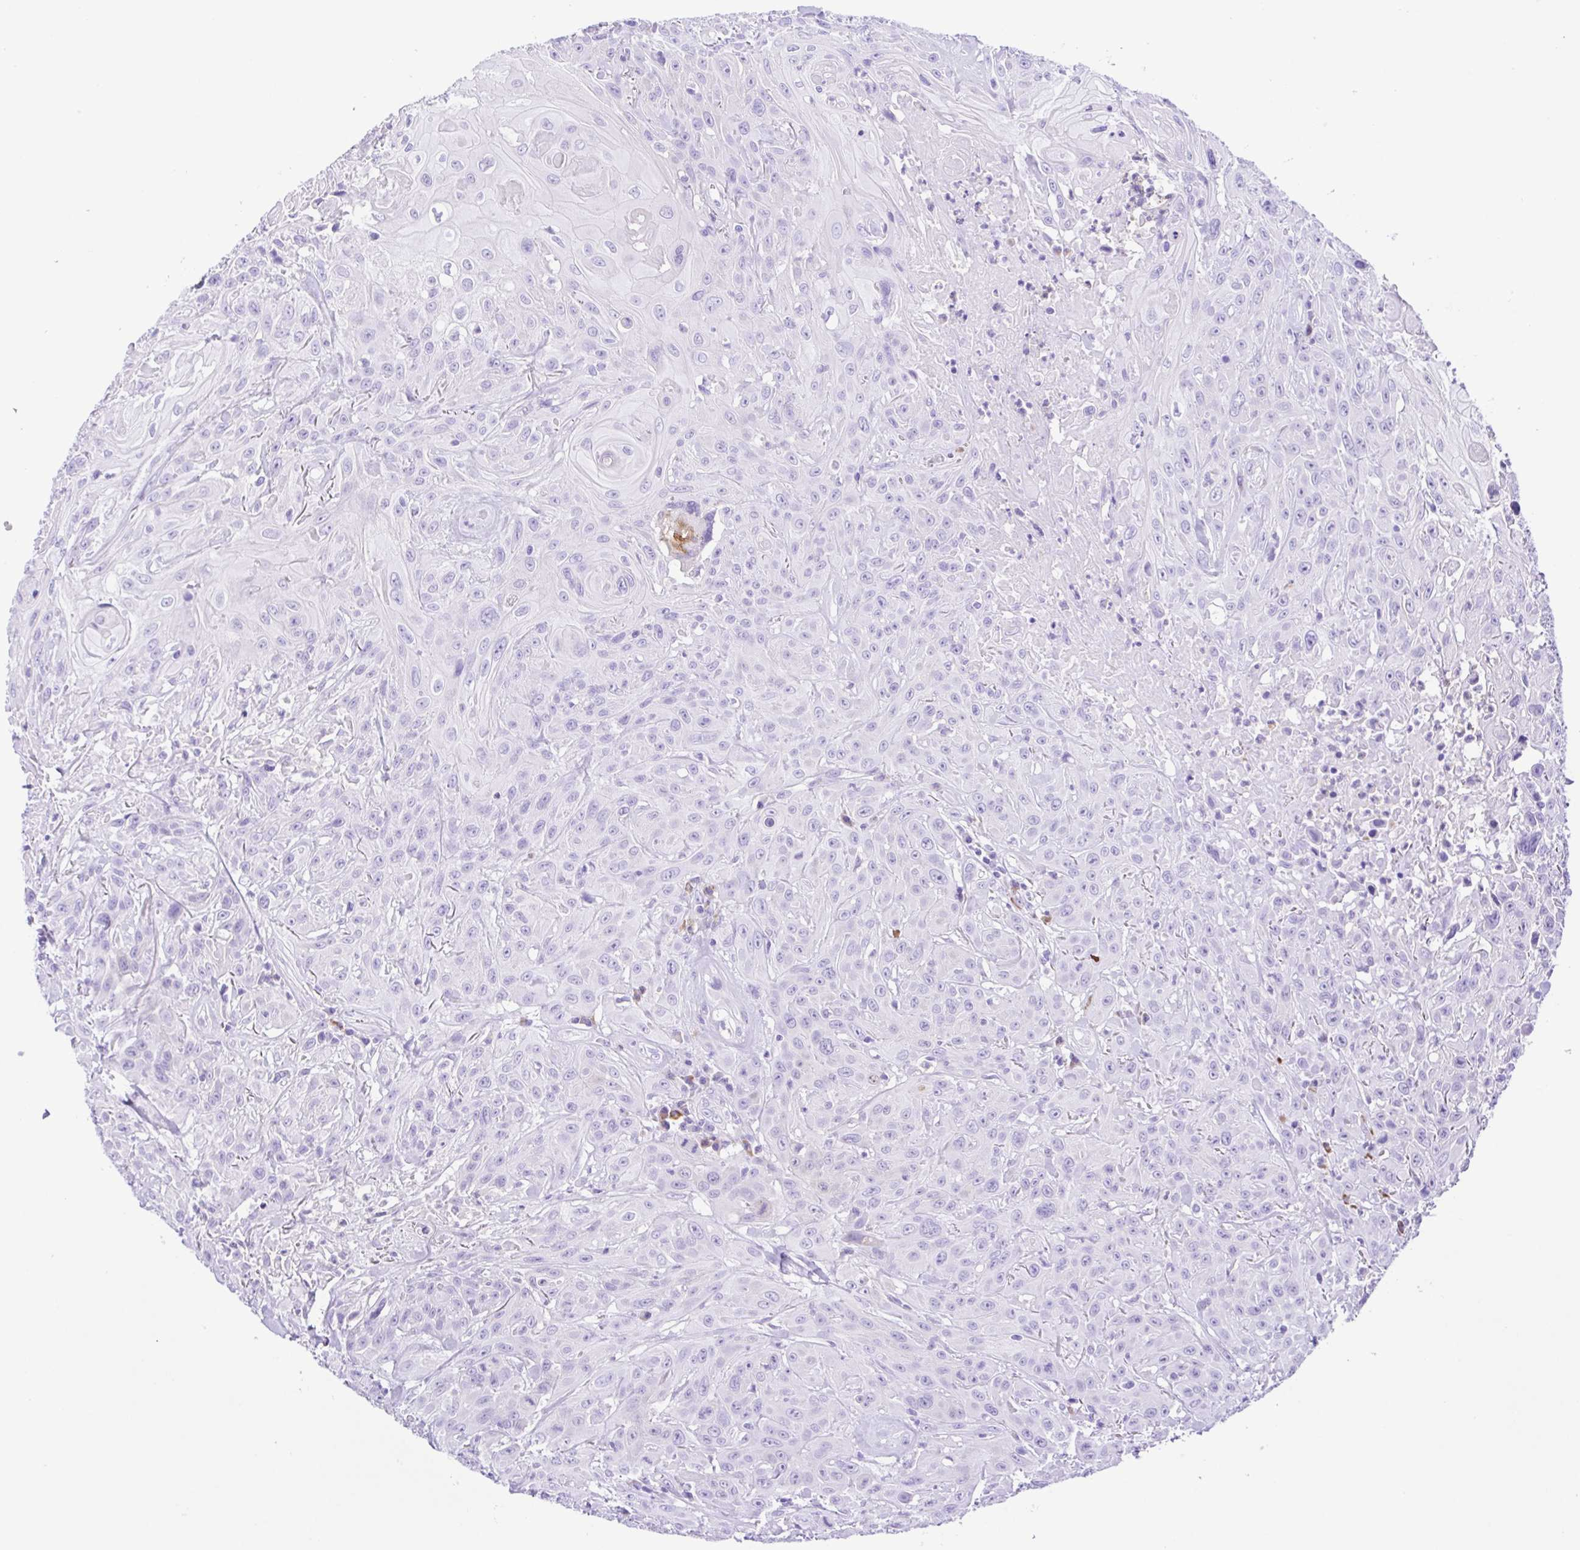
{"staining": {"intensity": "negative", "quantity": "none", "location": "none"}, "tissue": "head and neck cancer", "cell_type": "Tumor cells", "image_type": "cancer", "snomed": [{"axis": "morphology", "description": "Squamous cell carcinoma, NOS"}, {"axis": "topography", "description": "Skin"}, {"axis": "topography", "description": "Head-Neck"}], "caption": "Immunohistochemistry (IHC) micrograph of head and neck cancer stained for a protein (brown), which displays no positivity in tumor cells.", "gene": "GPR17", "patient": {"sex": "male", "age": 80}}